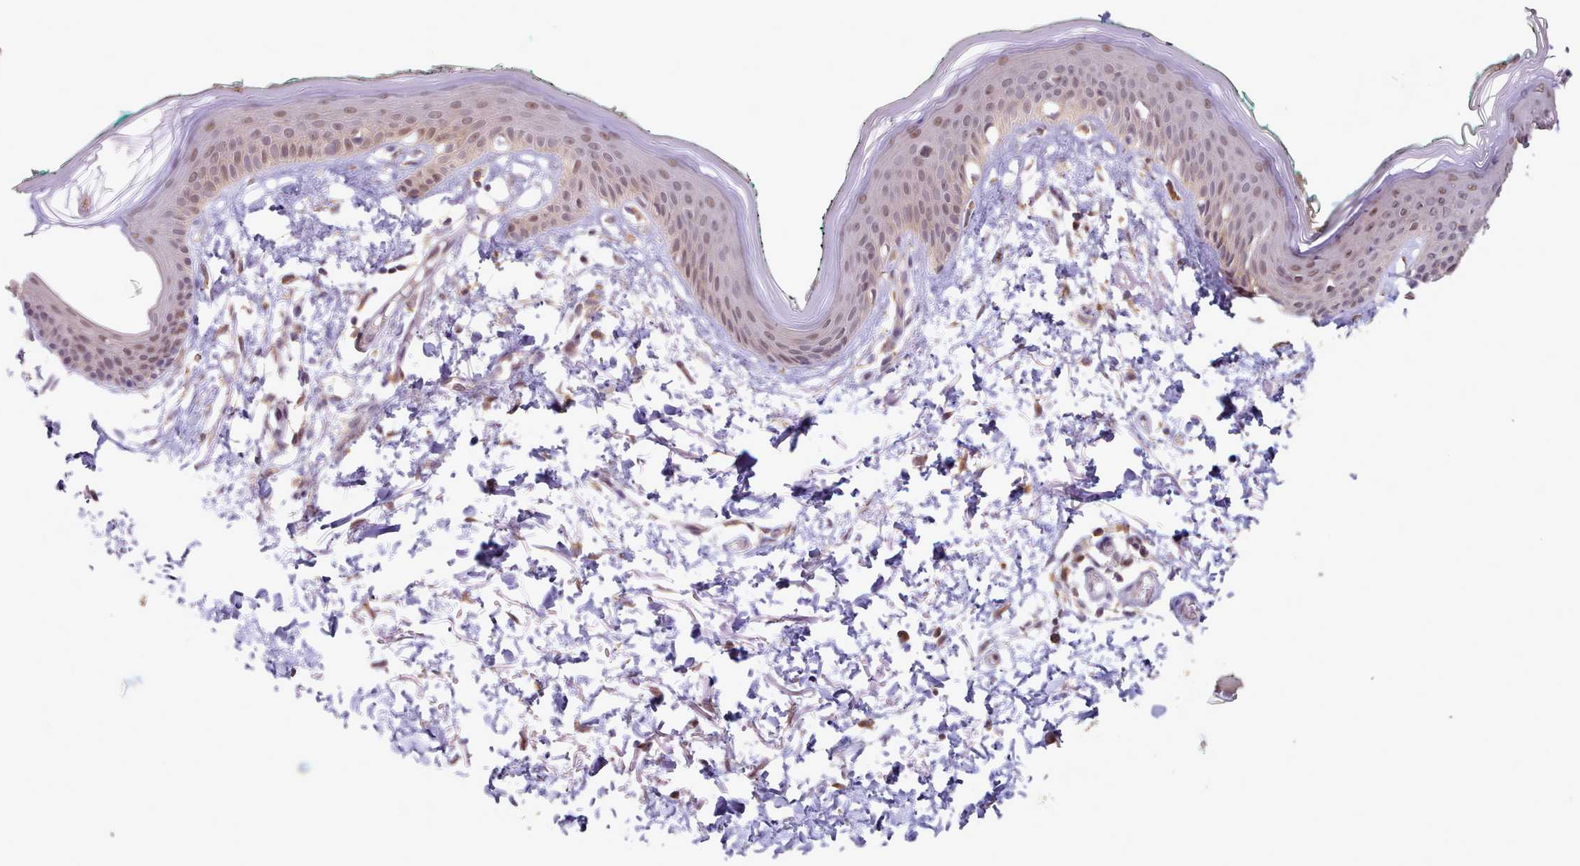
{"staining": {"intensity": "moderate", "quantity": ">75%", "location": "cytoplasmic/membranous,nuclear"}, "tissue": "skin", "cell_type": "Fibroblasts", "image_type": "normal", "snomed": [{"axis": "morphology", "description": "Normal tissue, NOS"}, {"axis": "morphology", "description": "Malignant melanoma, NOS"}, {"axis": "topography", "description": "Skin"}], "caption": "High-magnification brightfield microscopy of unremarkable skin stained with DAB (3,3'-diaminobenzidine) (brown) and counterstained with hematoxylin (blue). fibroblasts exhibit moderate cytoplasmic/membranous,nuclear staining is identified in about>75% of cells. (DAB (3,3'-diaminobenzidine) IHC, brown staining for protein, blue staining for nuclei).", "gene": "CES3", "patient": {"sex": "male", "age": 62}}